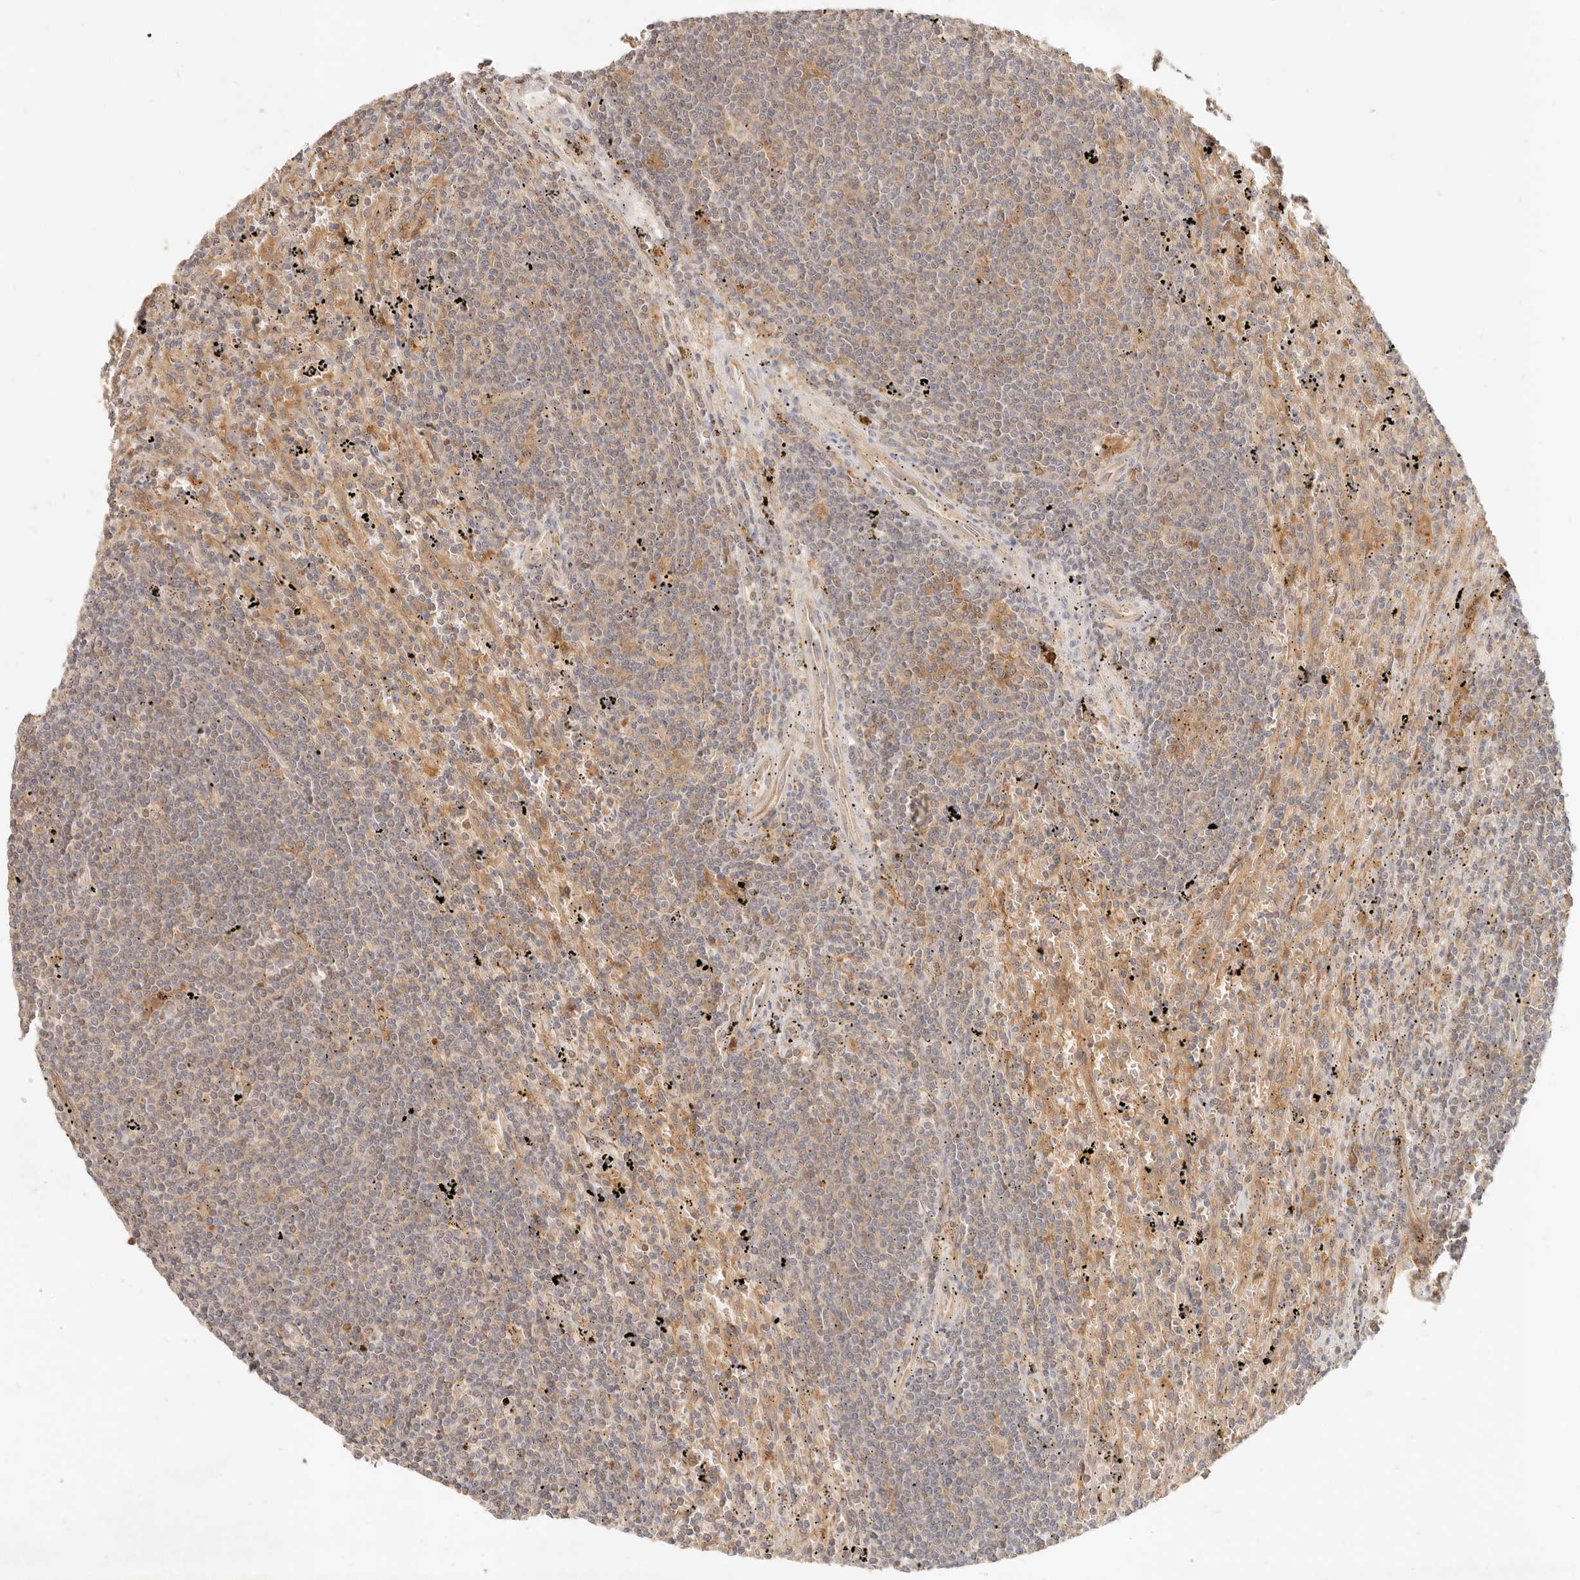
{"staining": {"intensity": "weak", "quantity": "25%-75%", "location": "cytoplasmic/membranous"}, "tissue": "lymphoma", "cell_type": "Tumor cells", "image_type": "cancer", "snomed": [{"axis": "morphology", "description": "Malignant lymphoma, non-Hodgkin's type, Low grade"}, {"axis": "topography", "description": "Spleen"}], "caption": "Weak cytoplasmic/membranous protein expression is appreciated in about 25%-75% of tumor cells in lymphoma.", "gene": "NECAP2", "patient": {"sex": "male", "age": 76}}